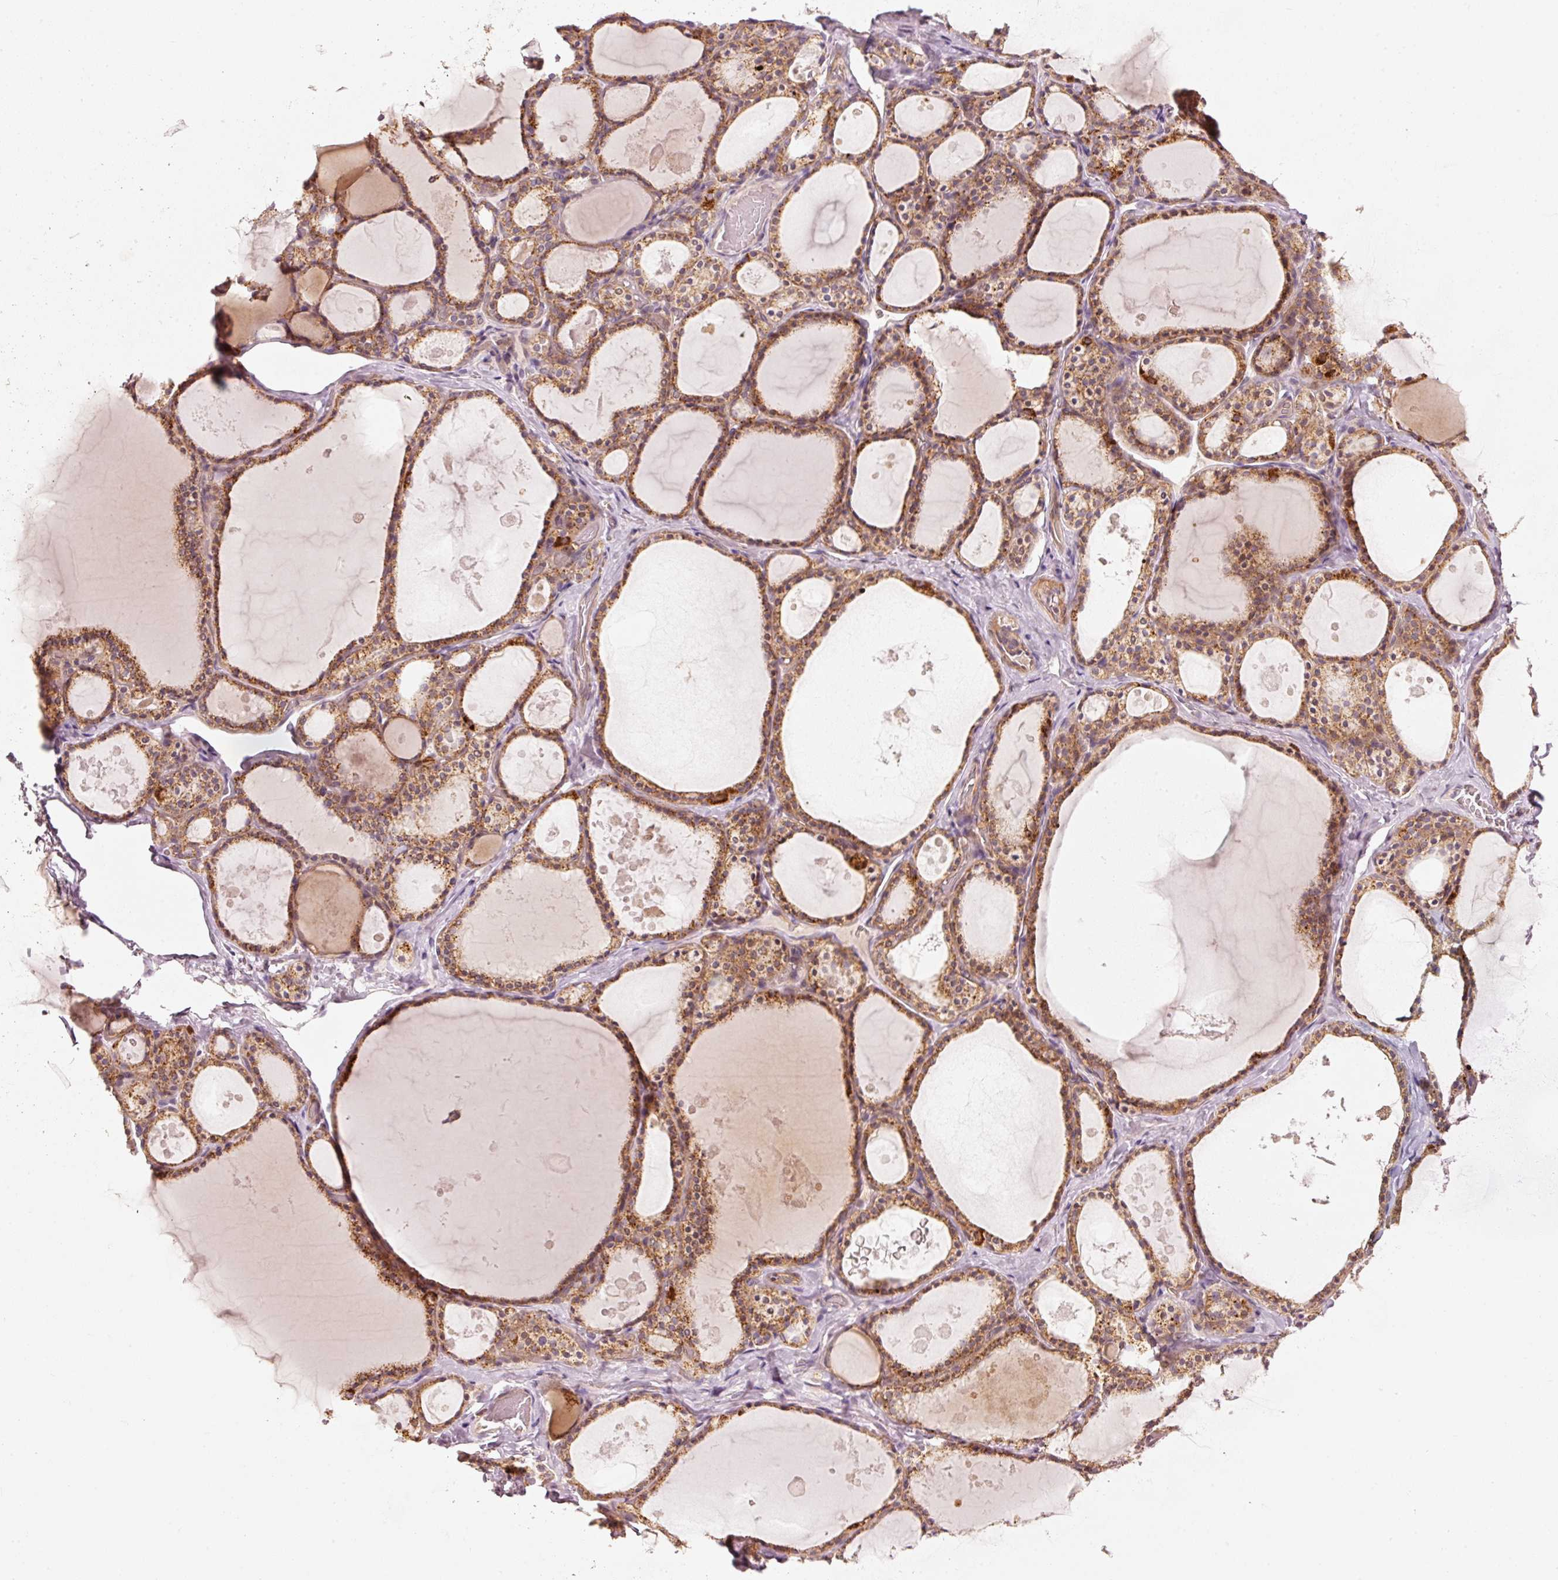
{"staining": {"intensity": "strong", "quantity": ">75%", "location": "cytoplasmic/membranous"}, "tissue": "thyroid gland", "cell_type": "Glandular cells", "image_type": "normal", "snomed": [{"axis": "morphology", "description": "Normal tissue, NOS"}, {"axis": "topography", "description": "Thyroid gland"}], "caption": "Thyroid gland stained with immunohistochemistry (IHC) displays strong cytoplasmic/membranous staining in about >75% of glandular cells. (DAB (3,3'-diaminobenzidine) = brown stain, brightfield microscopy at high magnification).", "gene": "ARHGAP22", "patient": {"sex": "male", "age": 56}}